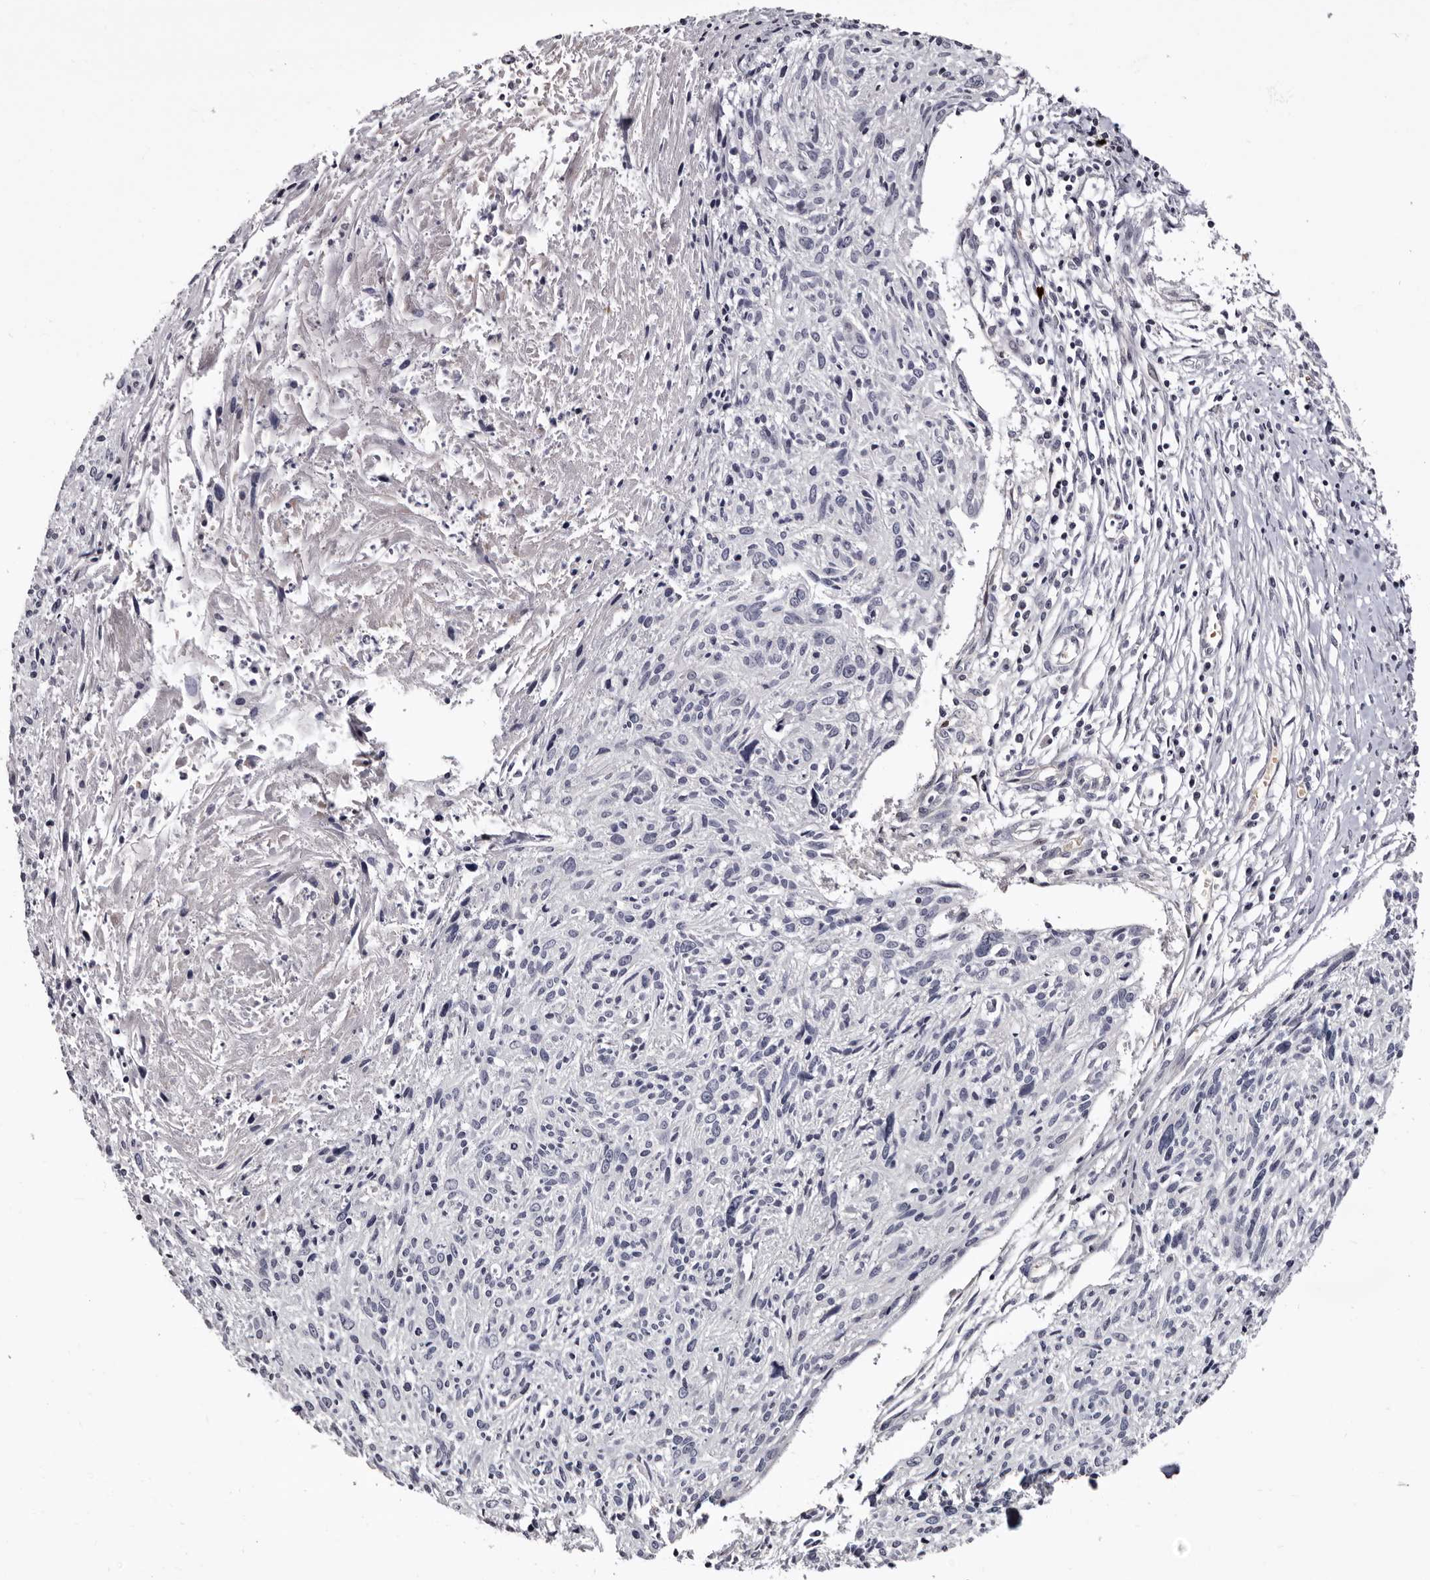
{"staining": {"intensity": "negative", "quantity": "none", "location": "none"}, "tissue": "cervical cancer", "cell_type": "Tumor cells", "image_type": "cancer", "snomed": [{"axis": "morphology", "description": "Squamous cell carcinoma, NOS"}, {"axis": "topography", "description": "Cervix"}], "caption": "Immunohistochemistry (IHC) photomicrograph of neoplastic tissue: squamous cell carcinoma (cervical) stained with DAB (3,3'-diaminobenzidine) exhibits no significant protein expression in tumor cells. (Stains: DAB (3,3'-diaminobenzidine) immunohistochemistry (IHC) with hematoxylin counter stain, Microscopy: brightfield microscopy at high magnification).", "gene": "BPGM", "patient": {"sex": "female", "age": 51}}